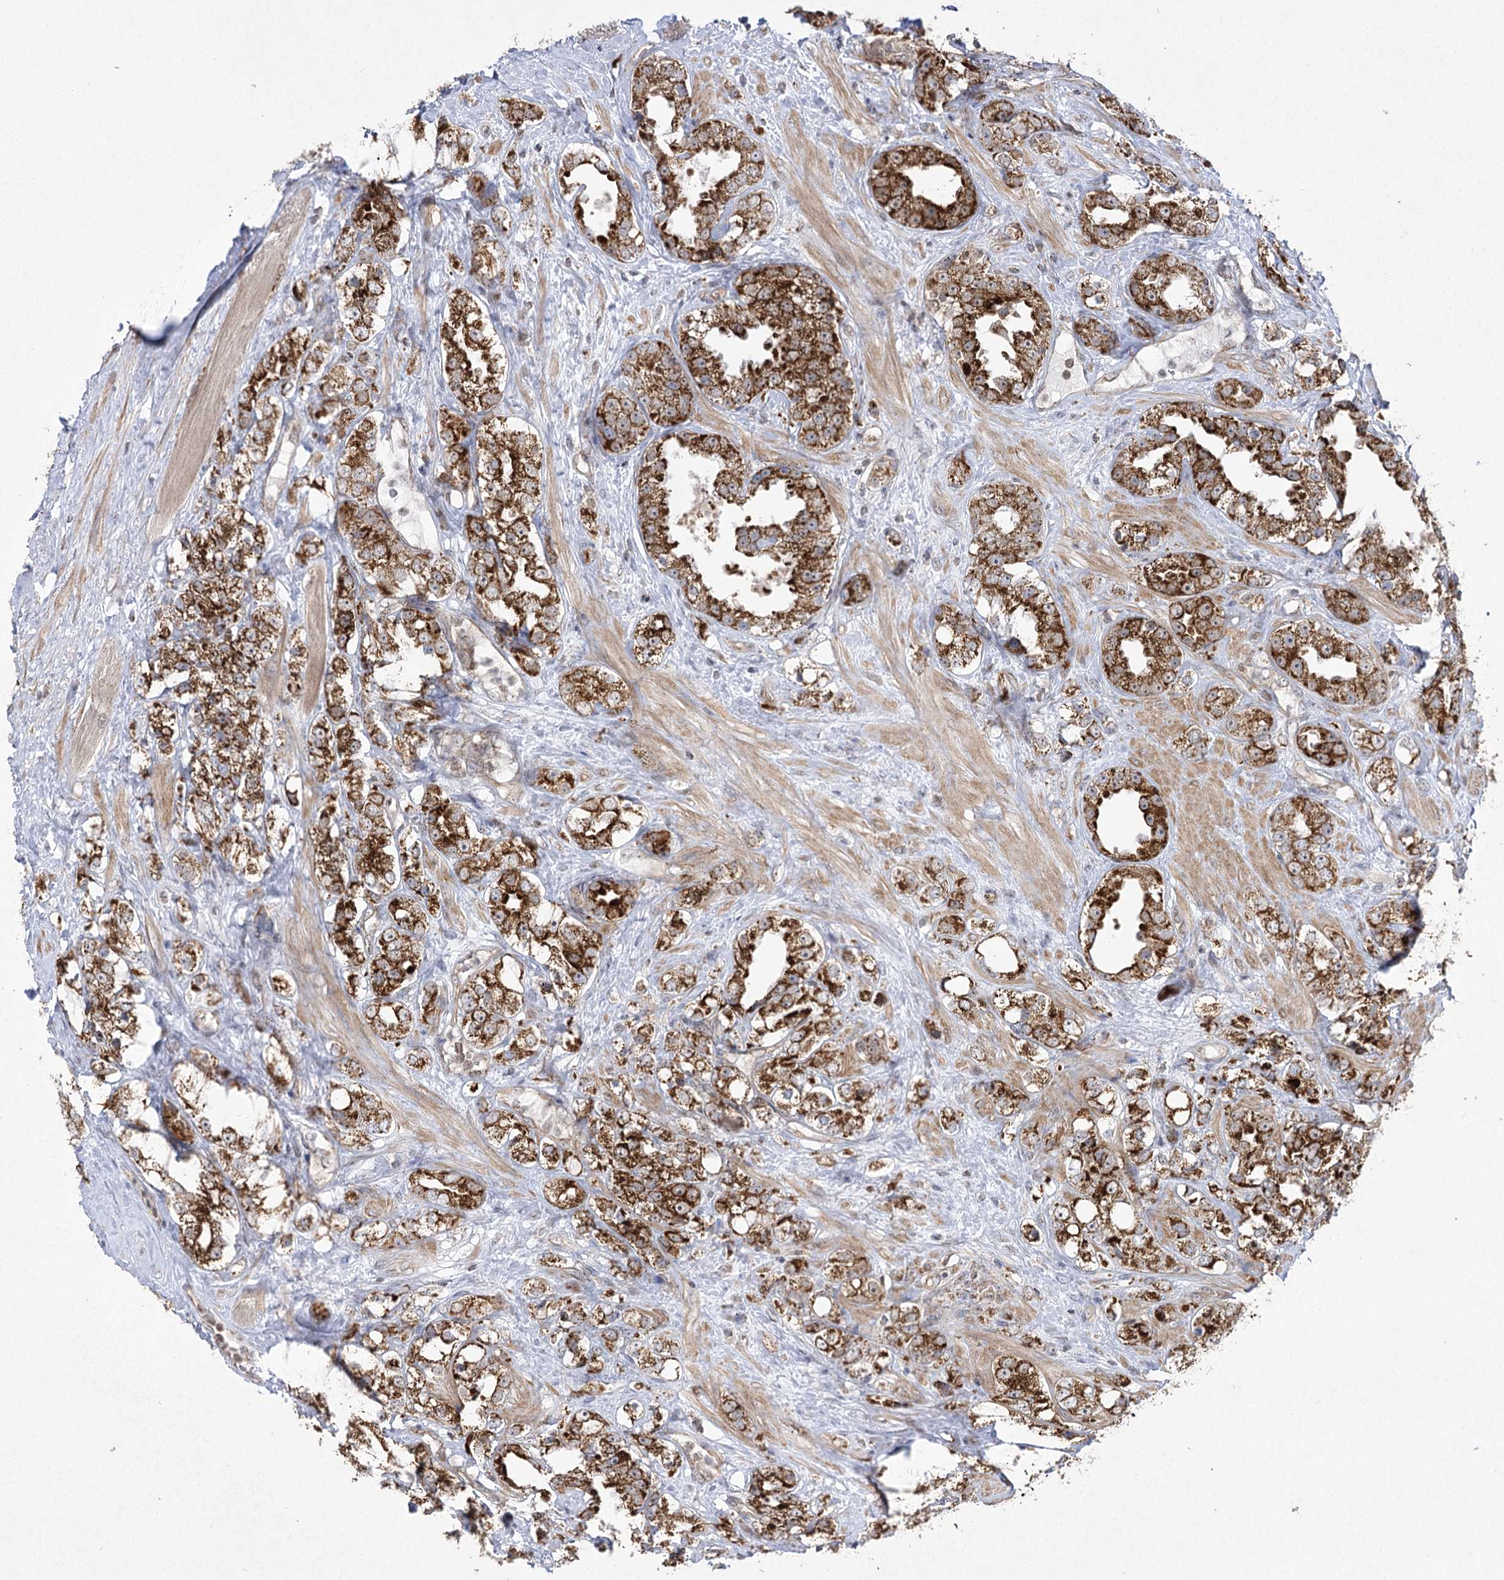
{"staining": {"intensity": "strong", "quantity": ">75%", "location": "cytoplasmic/membranous"}, "tissue": "prostate cancer", "cell_type": "Tumor cells", "image_type": "cancer", "snomed": [{"axis": "morphology", "description": "Adenocarcinoma, NOS"}, {"axis": "topography", "description": "Prostate"}], "caption": "Prostate cancer (adenocarcinoma) stained with IHC reveals strong cytoplasmic/membranous positivity in about >75% of tumor cells.", "gene": "SLC4A1AP", "patient": {"sex": "male", "age": 79}}